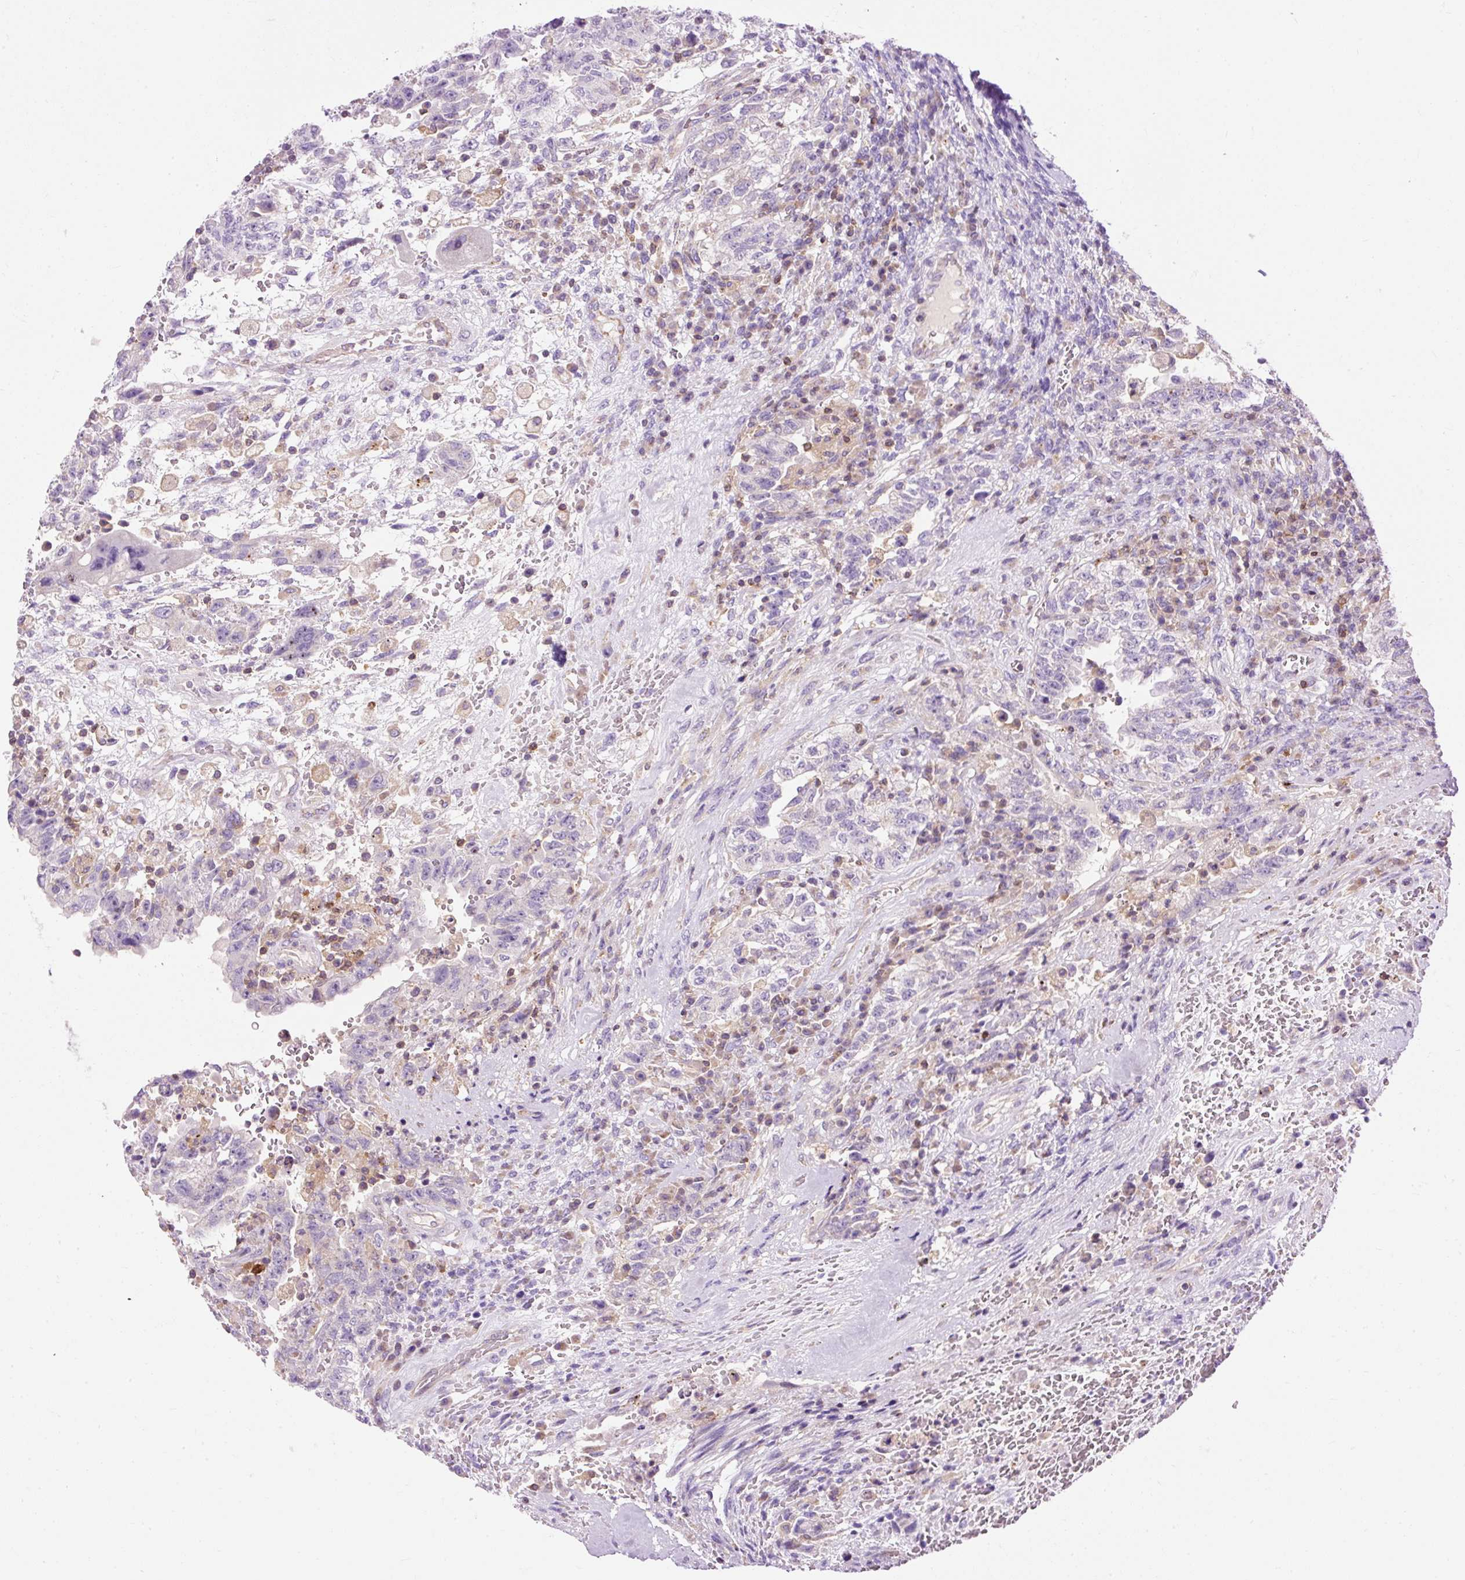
{"staining": {"intensity": "negative", "quantity": "none", "location": "none"}, "tissue": "testis cancer", "cell_type": "Tumor cells", "image_type": "cancer", "snomed": [{"axis": "morphology", "description": "Carcinoma, Embryonal, NOS"}, {"axis": "topography", "description": "Testis"}], "caption": "Testis cancer was stained to show a protein in brown. There is no significant staining in tumor cells.", "gene": "CD83", "patient": {"sex": "male", "age": 26}}